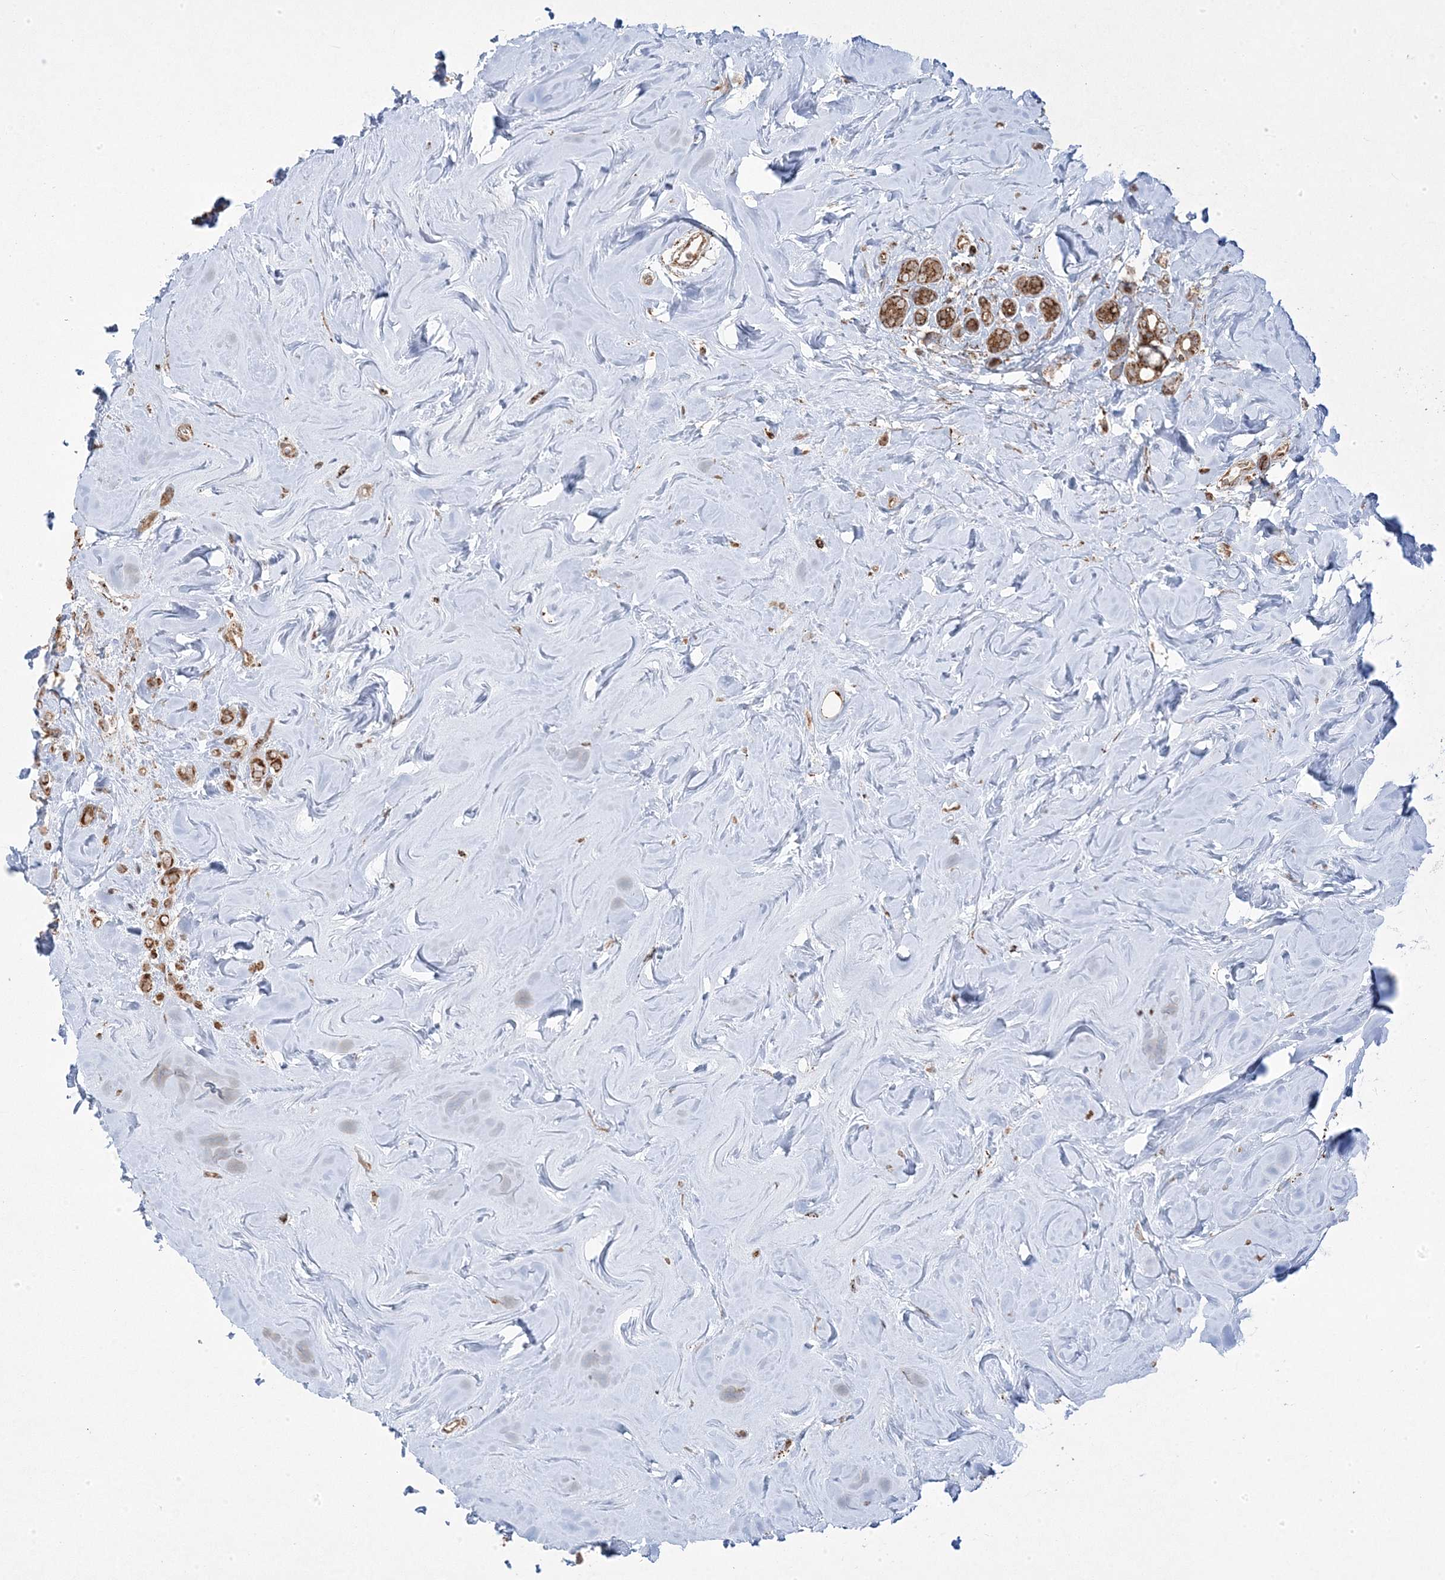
{"staining": {"intensity": "moderate", "quantity": ">75%", "location": "cytoplasmic/membranous"}, "tissue": "breast cancer", "cell_type": "Tumor cells", "image_type": "cancer", "snomed": [{"axis": "morphology", "description": "Lobular carcinoma"}, {"axis": "topography", "description": "Breast"}], "caption": "This is a micrograph of IHC staining of breast lobular carcinoma, which shows moderate positivity in the cytoplasmic/membranous of tumor cells.", "gene": "CLUAP1", "patient": {"sex": "female", "age": 47}}